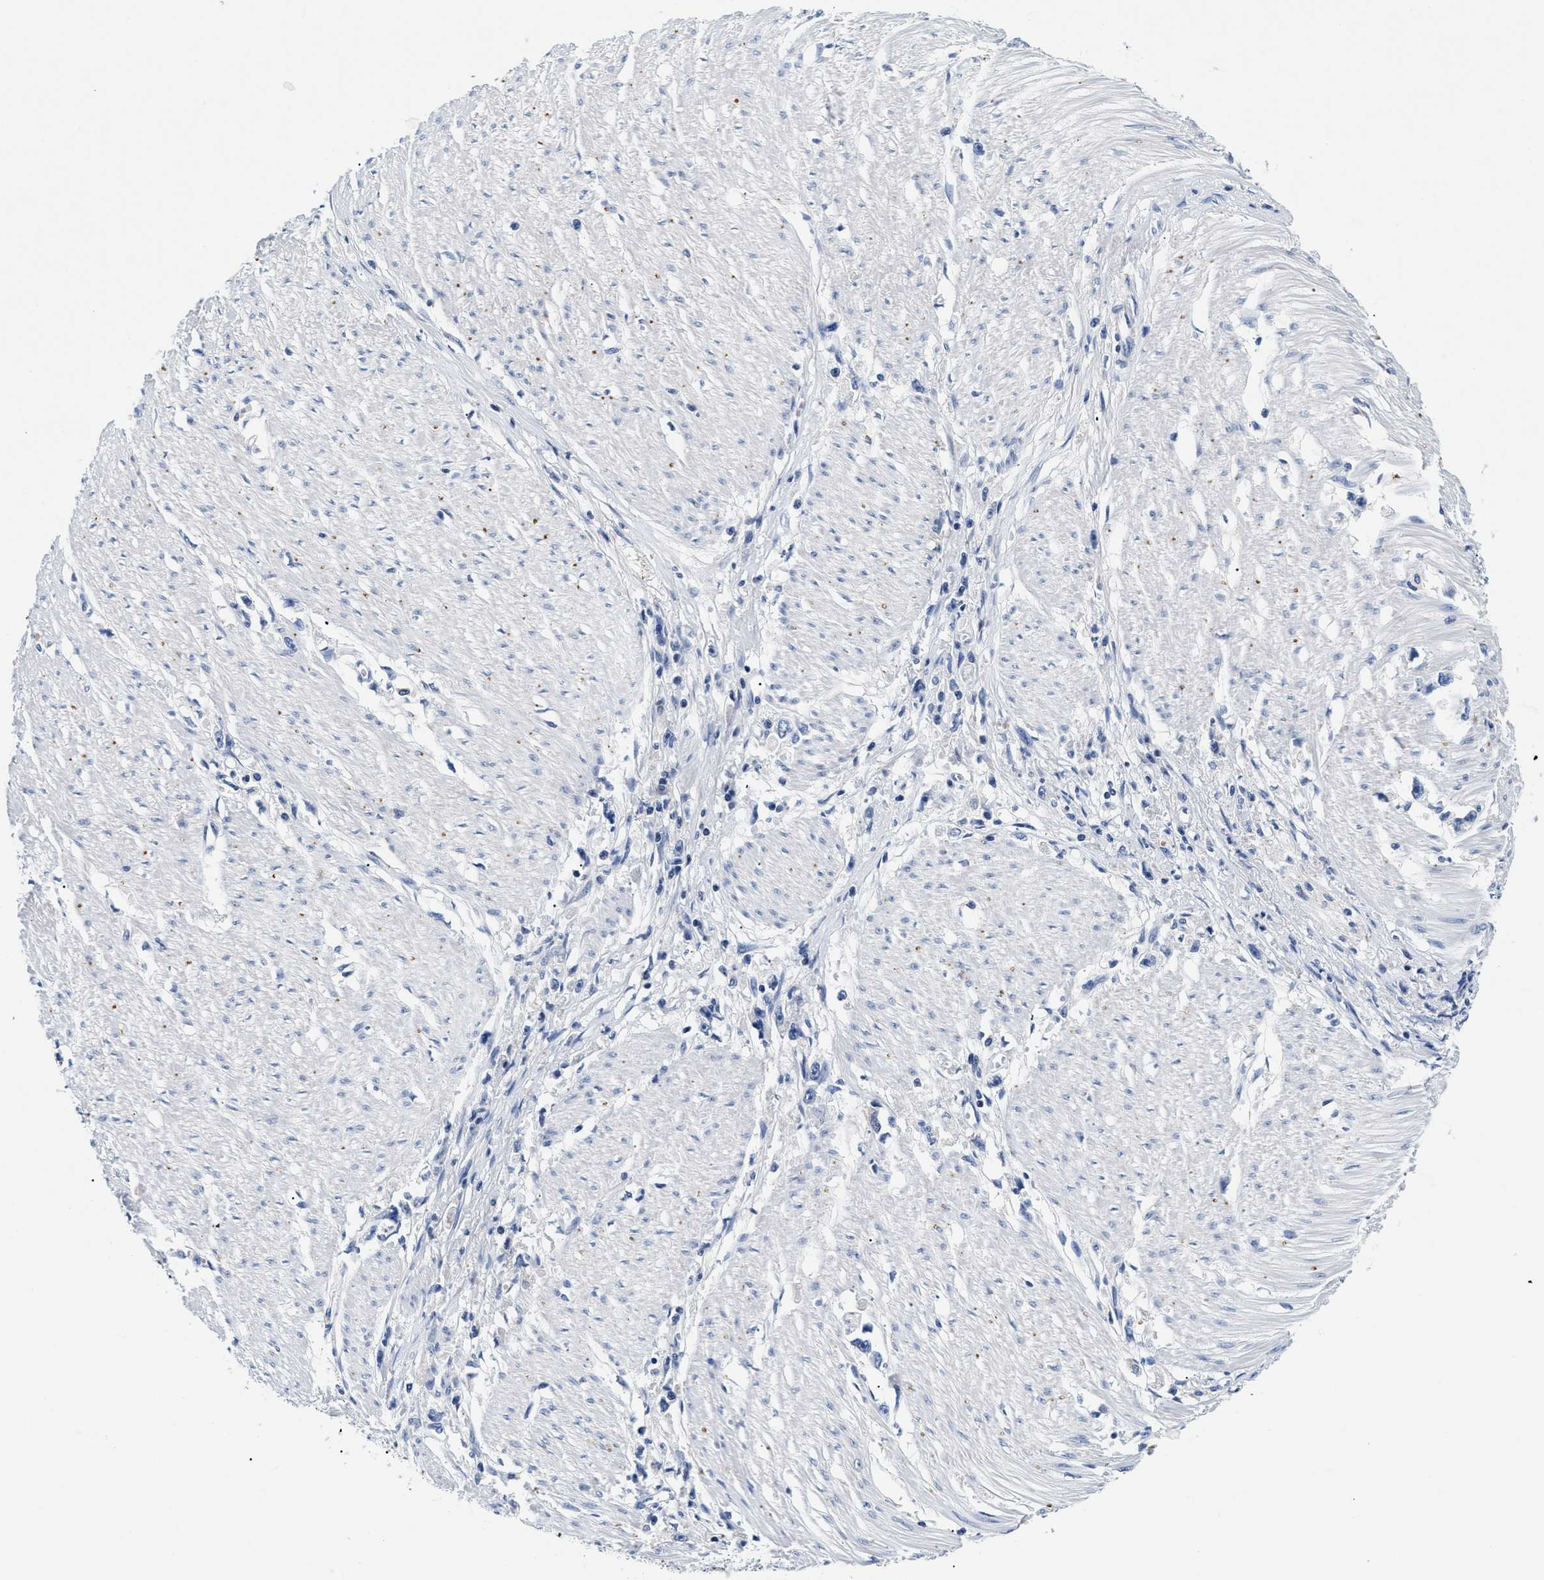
{"staining": {"intensity": "negative", "quantity": "none", "location": "none"}, "tissue": "stomach cancer", "cell_type": "Tumor cells", "image_type": "cancer", "snomed": [{"axis": "morphology", "description": "Adenocarcinoma, NOS"}, {"axis": "topography", "description": "Stomach"}], "caption": "Immunohistochemistry photomicrograph of human stomach cancer (adenocarcinoma) stained for a protein (brown), which shows no expression in tumor cells.", "gene": "MEA1", "patient": {"sex": "female", "age": 59}}